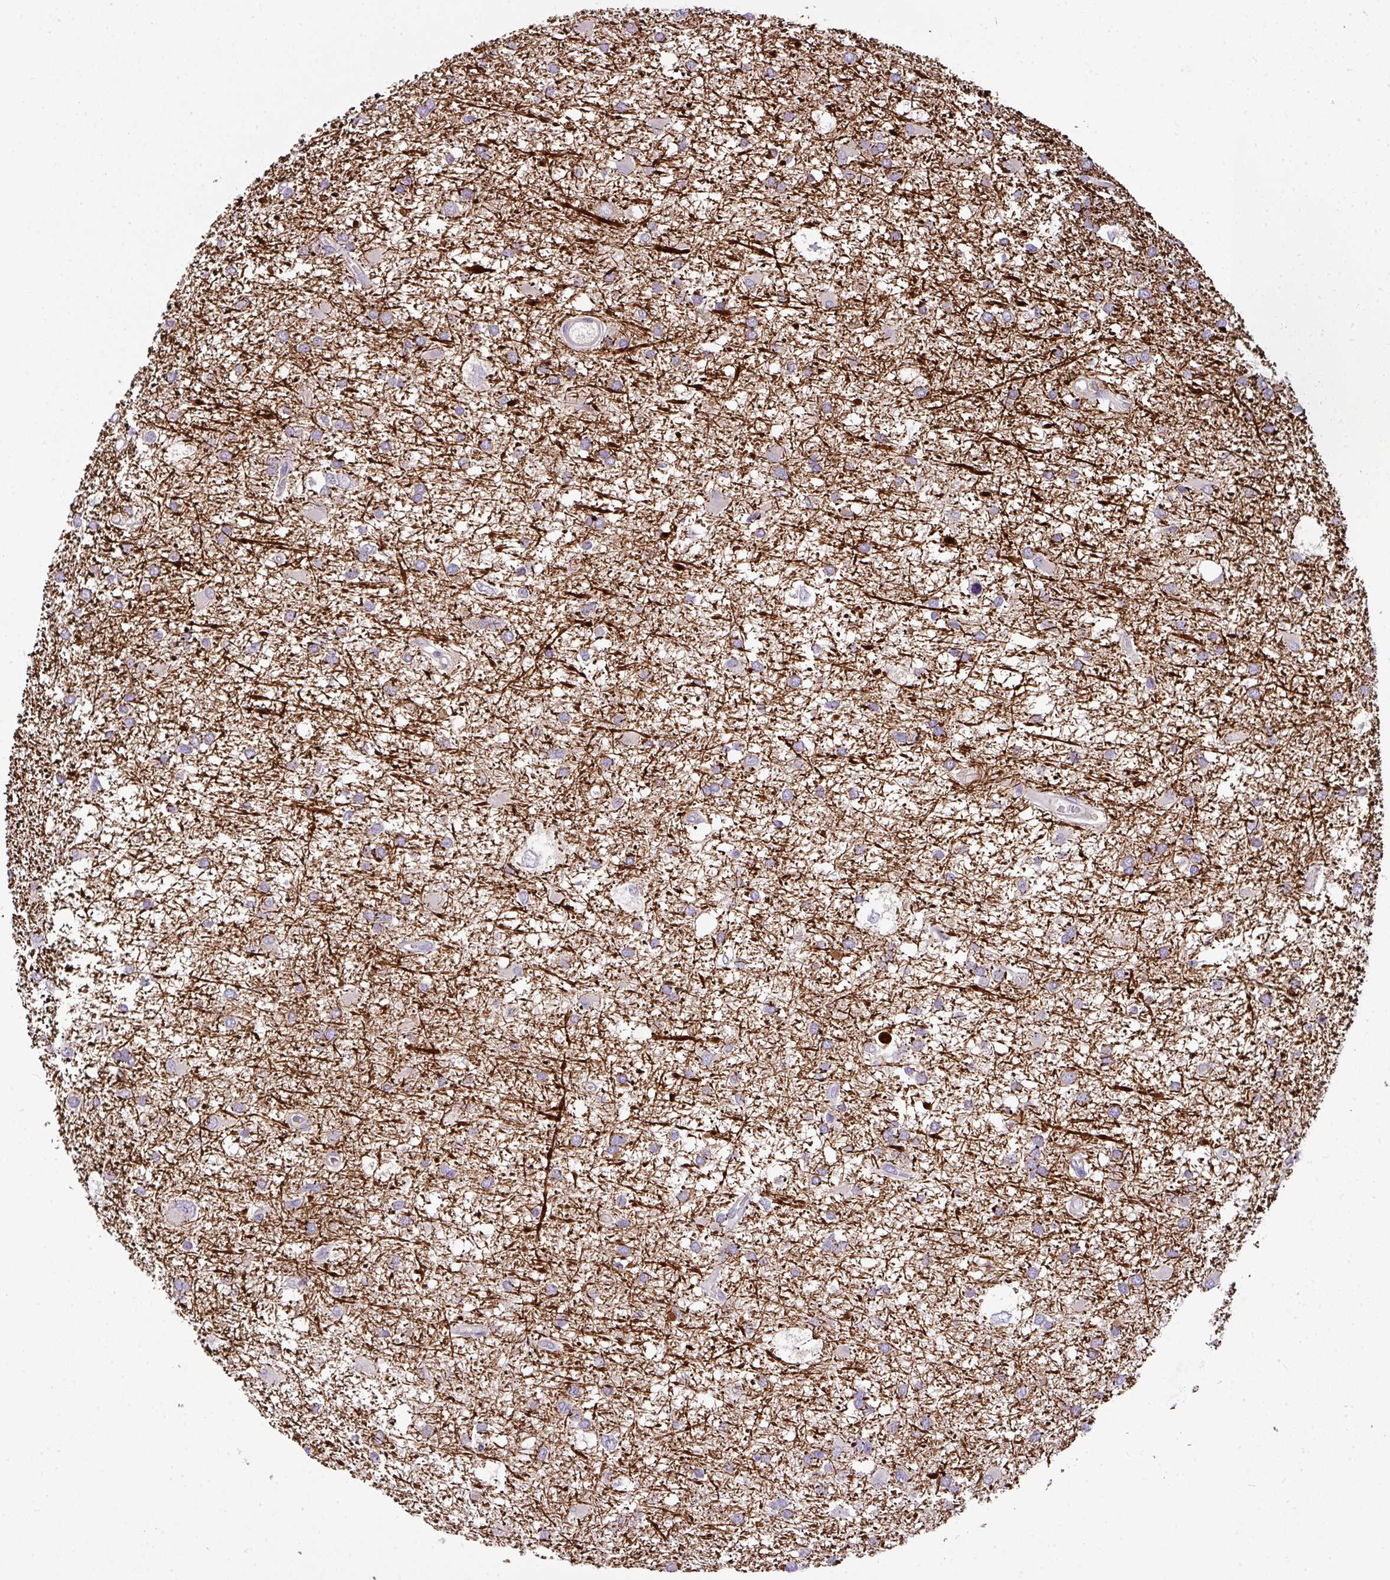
{"staining": {"intensity": "weak", "quantity": ">75%", "location": "cytoplasmic/membranous"}, "tissue": "glioma", "cell_type": "Tumor cells", "image_type": "cancer", "snomed": [{"axis": "morphology", "description": "Glioma, malignant, High grade"}, {"axis": "topography", "description": "Brain"}], "caption": "A histopathology image of glioma stained for a protein demonstrates weak cytoplasmic/membranous brown staining in tumor cells. The protein is shown in brown color, while the nuclei are stained blue.", "gene": "ANXA2R", "patient": {"sex": "male", "age": 61}}